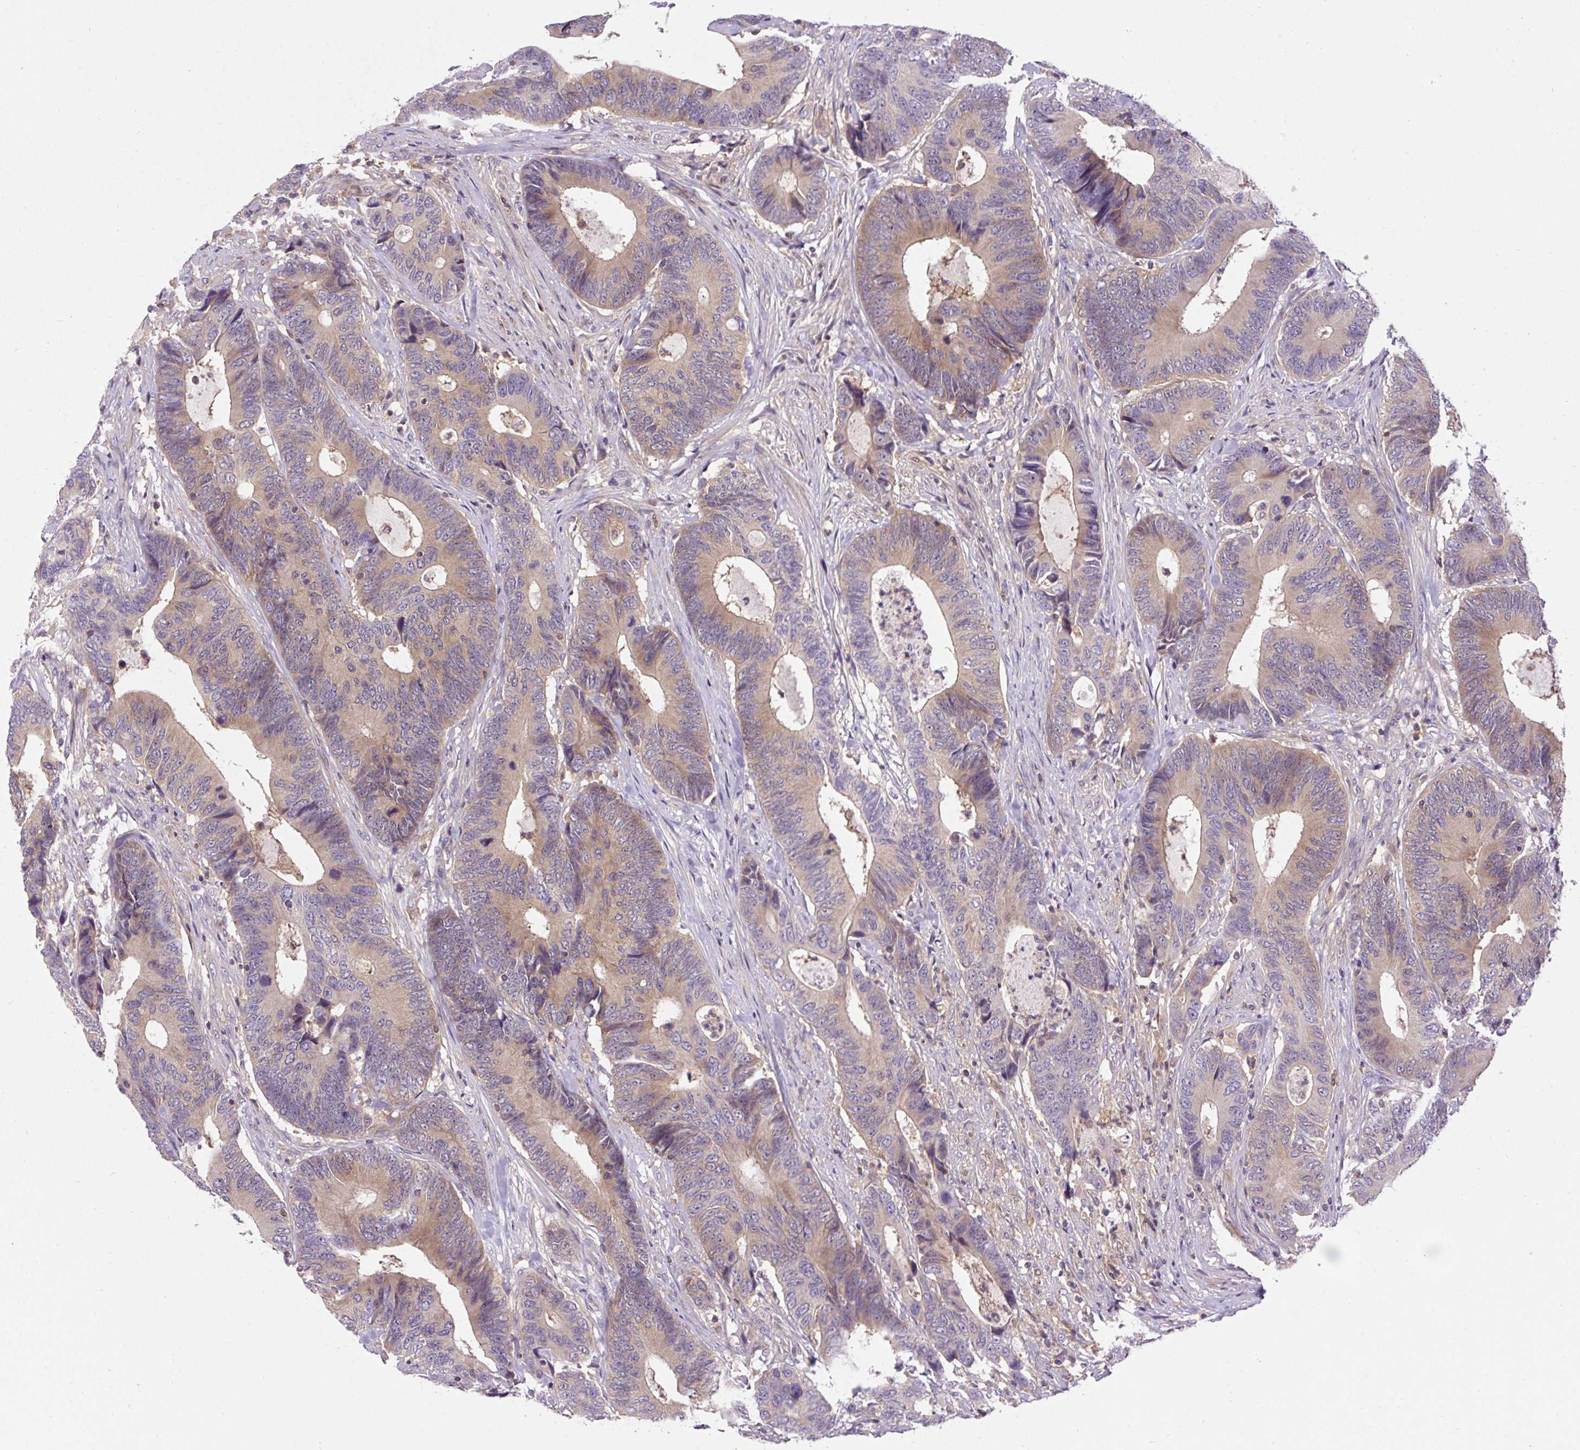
{"staining": {"intensity": "weak", "quantity": "25%-75%", "location": "cytoplasmic/membranous"}, "tissue": "colorectal cancer", "cell_type": "Tumor cells", "image_type": "cancer", "snomed": [{"axis": "morphology", "description": "Adenocarcinoma, NOS"}, {"axis": "topography", "description": "Colon"}], "caption": "Tumor cells show low levels of weak cytoplasmic/membranous positivity in about 25%-75% of cells in colorectal adenocarcinoma. The staining was performed using DAB (3,3'-diaminobenzidine) to visualize the protein expression in brown, while the nuclei were stained in blue with hematoxylin (Magnification: 20x).", "gene": "CCDC28A", "patient": {"sex": "male", "age": 87}}